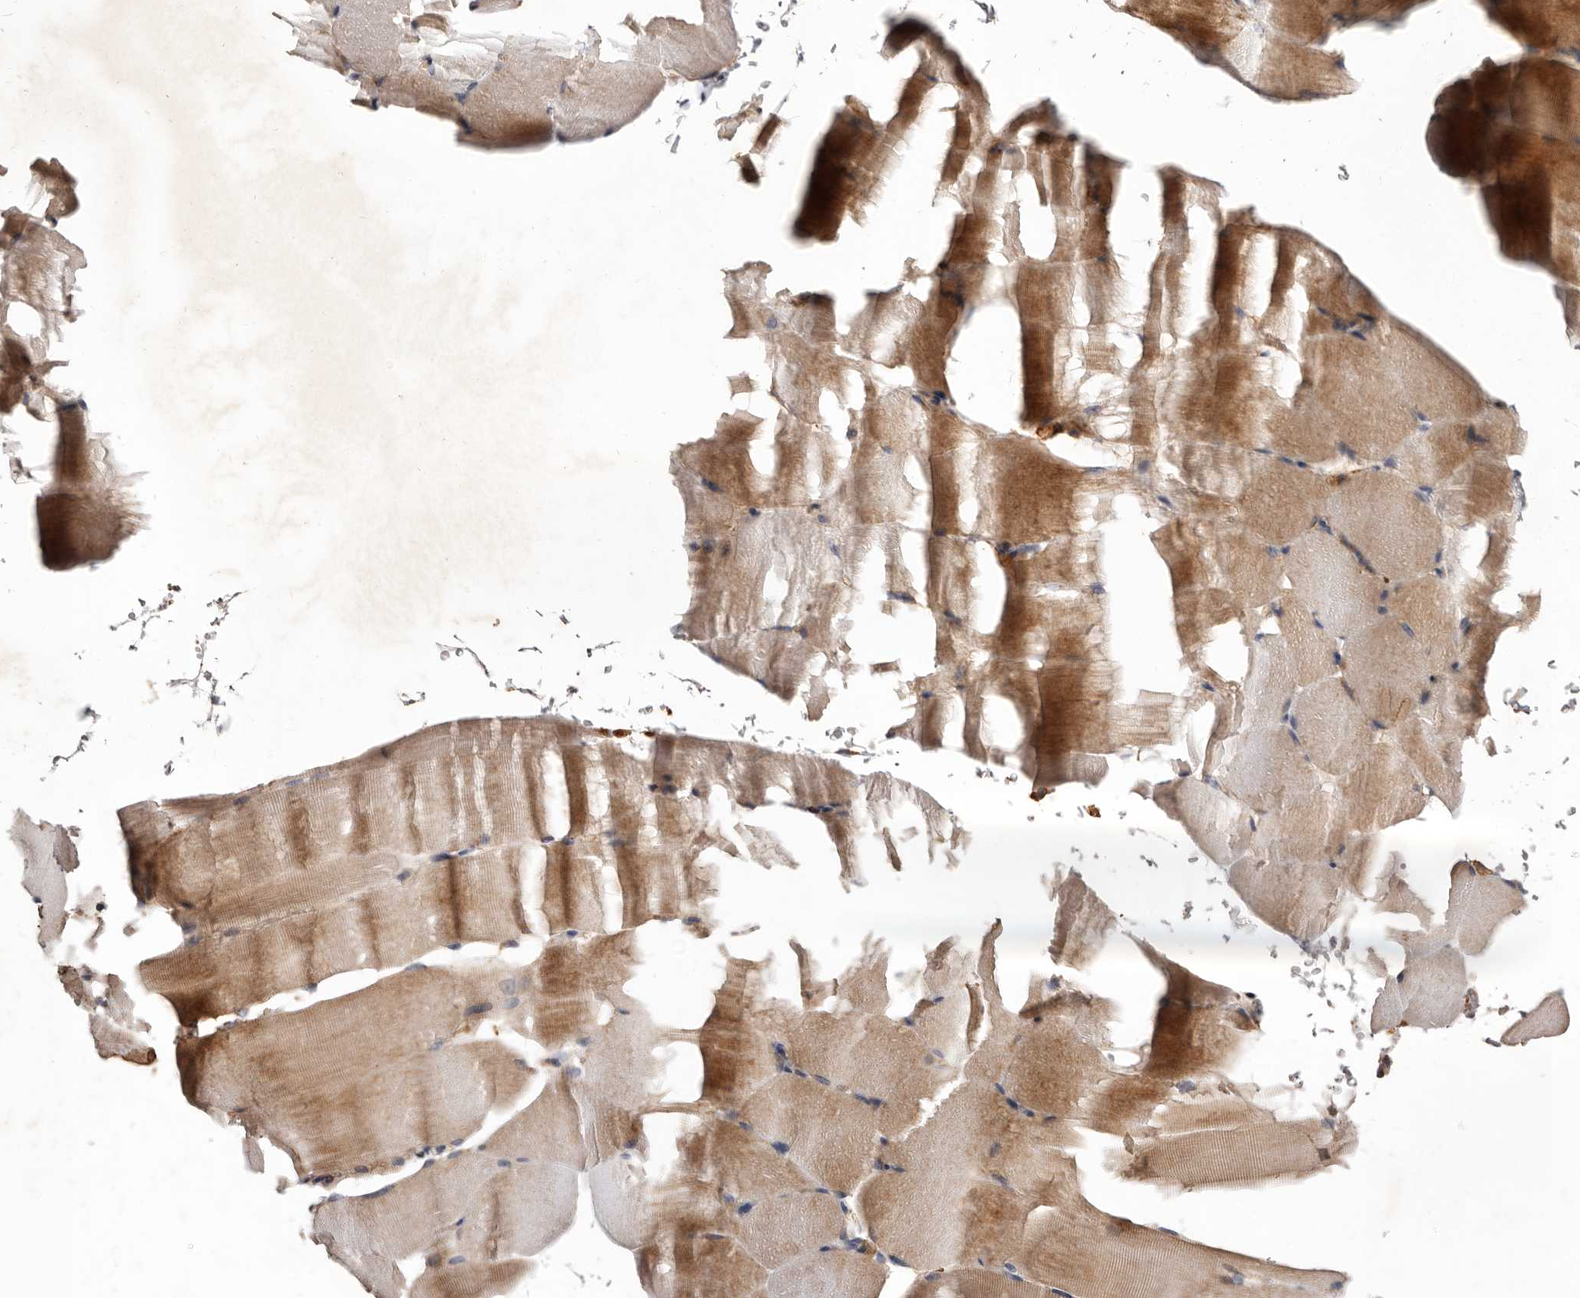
{"staining": {"intensity": "moderate", "quantity": "25%-75%", "location": "cytoplasmic/membranous"}, "tissue": "skeletal muscle", "cell_type": "Myocytes", "image_type": "normal", "snomed": [{"axis": "morphology", "description": "Normal tissue, NOS"}, {"axis": "topography", "description": "Skeletal muscle"}, {"axis": "topography", "description": "Parathyroid gland"}], "caption": "Immunohistochemical staining of unremarkable human skeletal muscle demonstrates 25%-75% levels of moderate cytoplasmic/membranous protein staining in approximately 25%-75% of myocytes.", "gene": "COQ8B", "patient": {"sex": "female", "age": 37}}